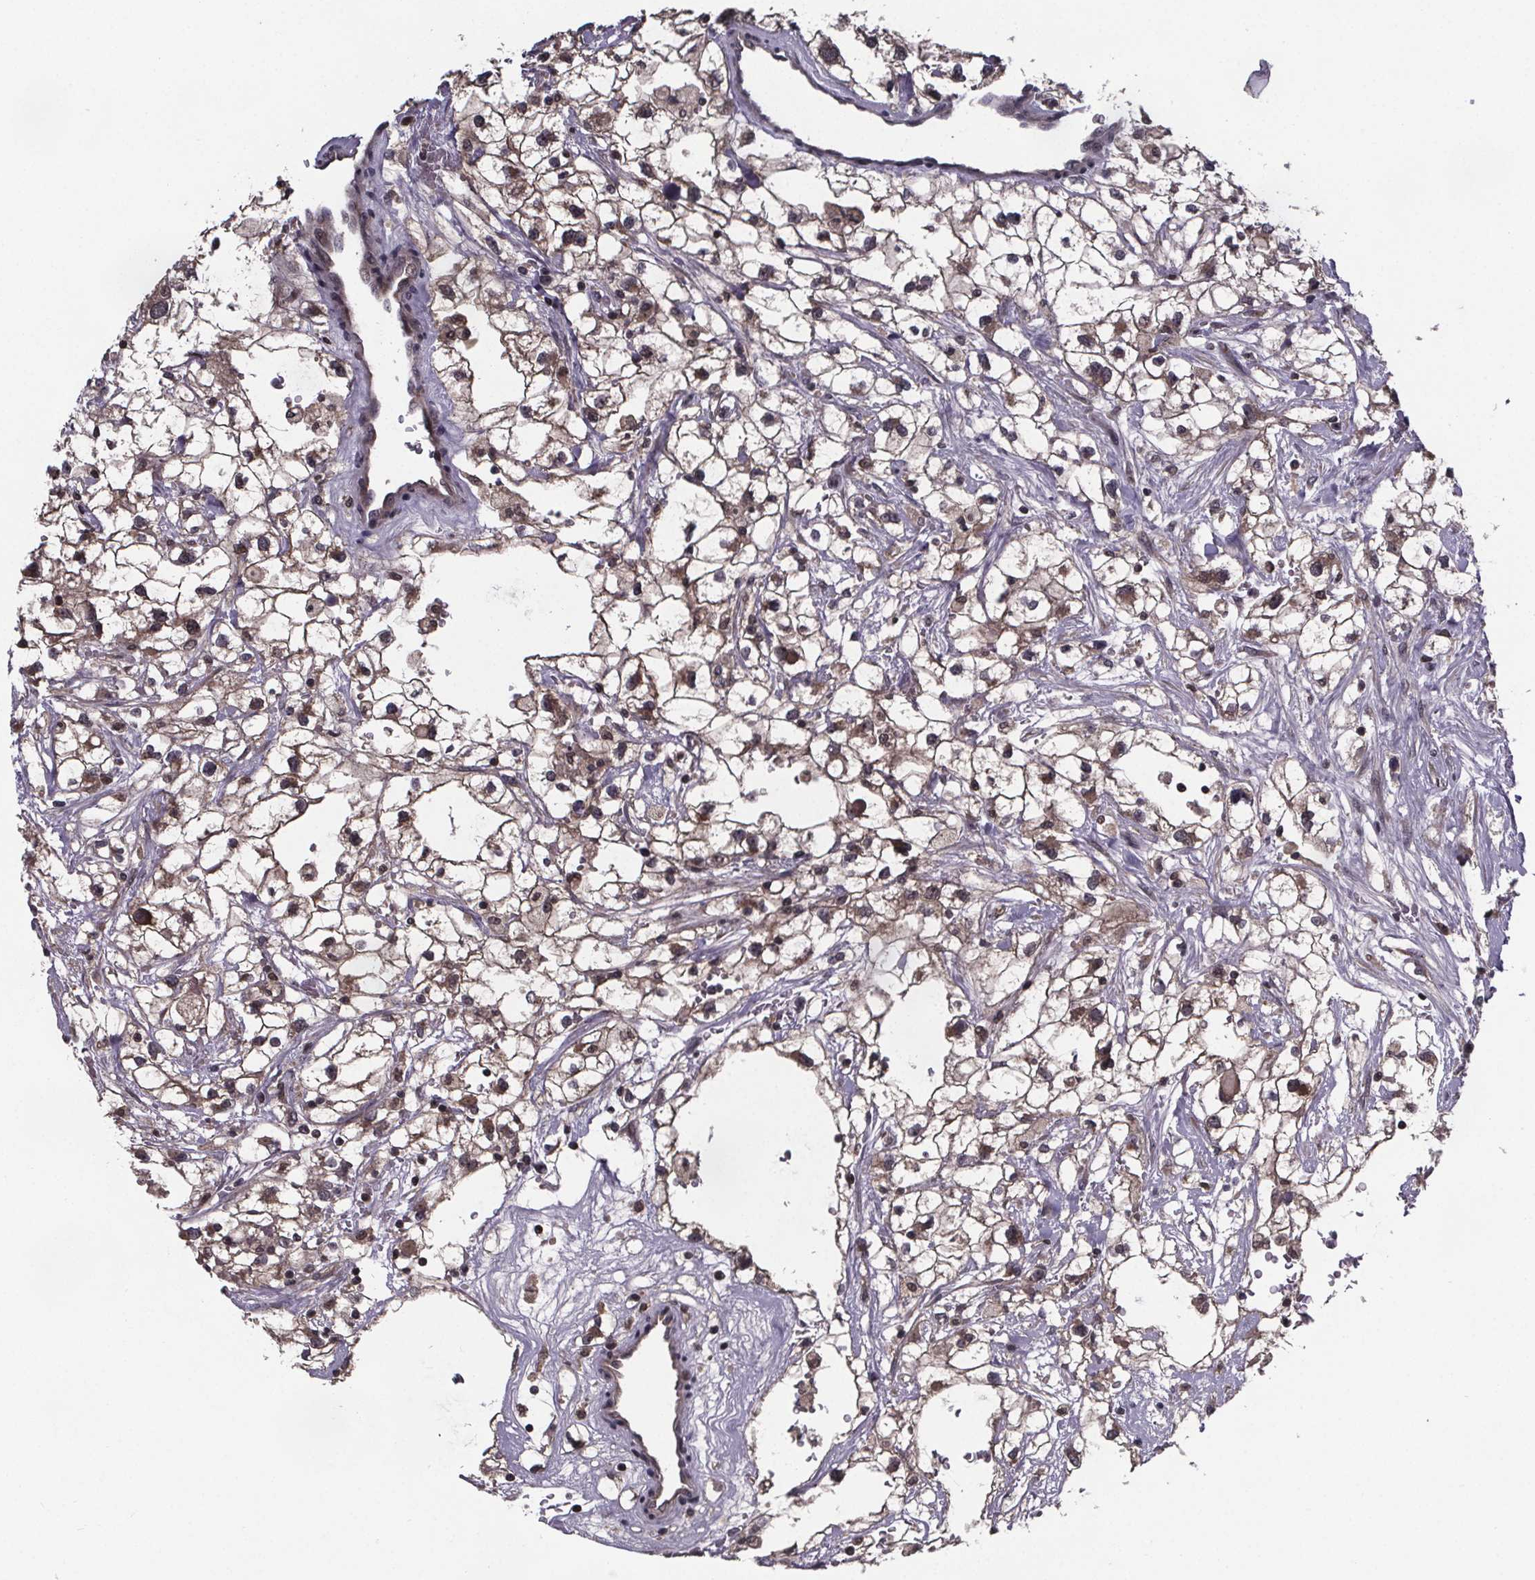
{"staining": {"intensity": "weak", "quantity": "25%-75%", "location": "cytoplasmic/membranous,nuclear"}, "tissue": "renal cancer", "cell_type": "Tumor cells", "image_type": "cancer", "snomed": [{"axis": "morphology", "description": "Adenocarcinoma, NOS"}, {"axis": "topography", "description": "Kidney"}], "caption": "Protein staining exhibits weak cytoplasmic/membranous and nuclear expression in approximately 25%-75% of tumor cells in renal cancer (adenocarcinoma).", "gene": "FN3KRP", "patient": {"sex": "male", "age": 59}}